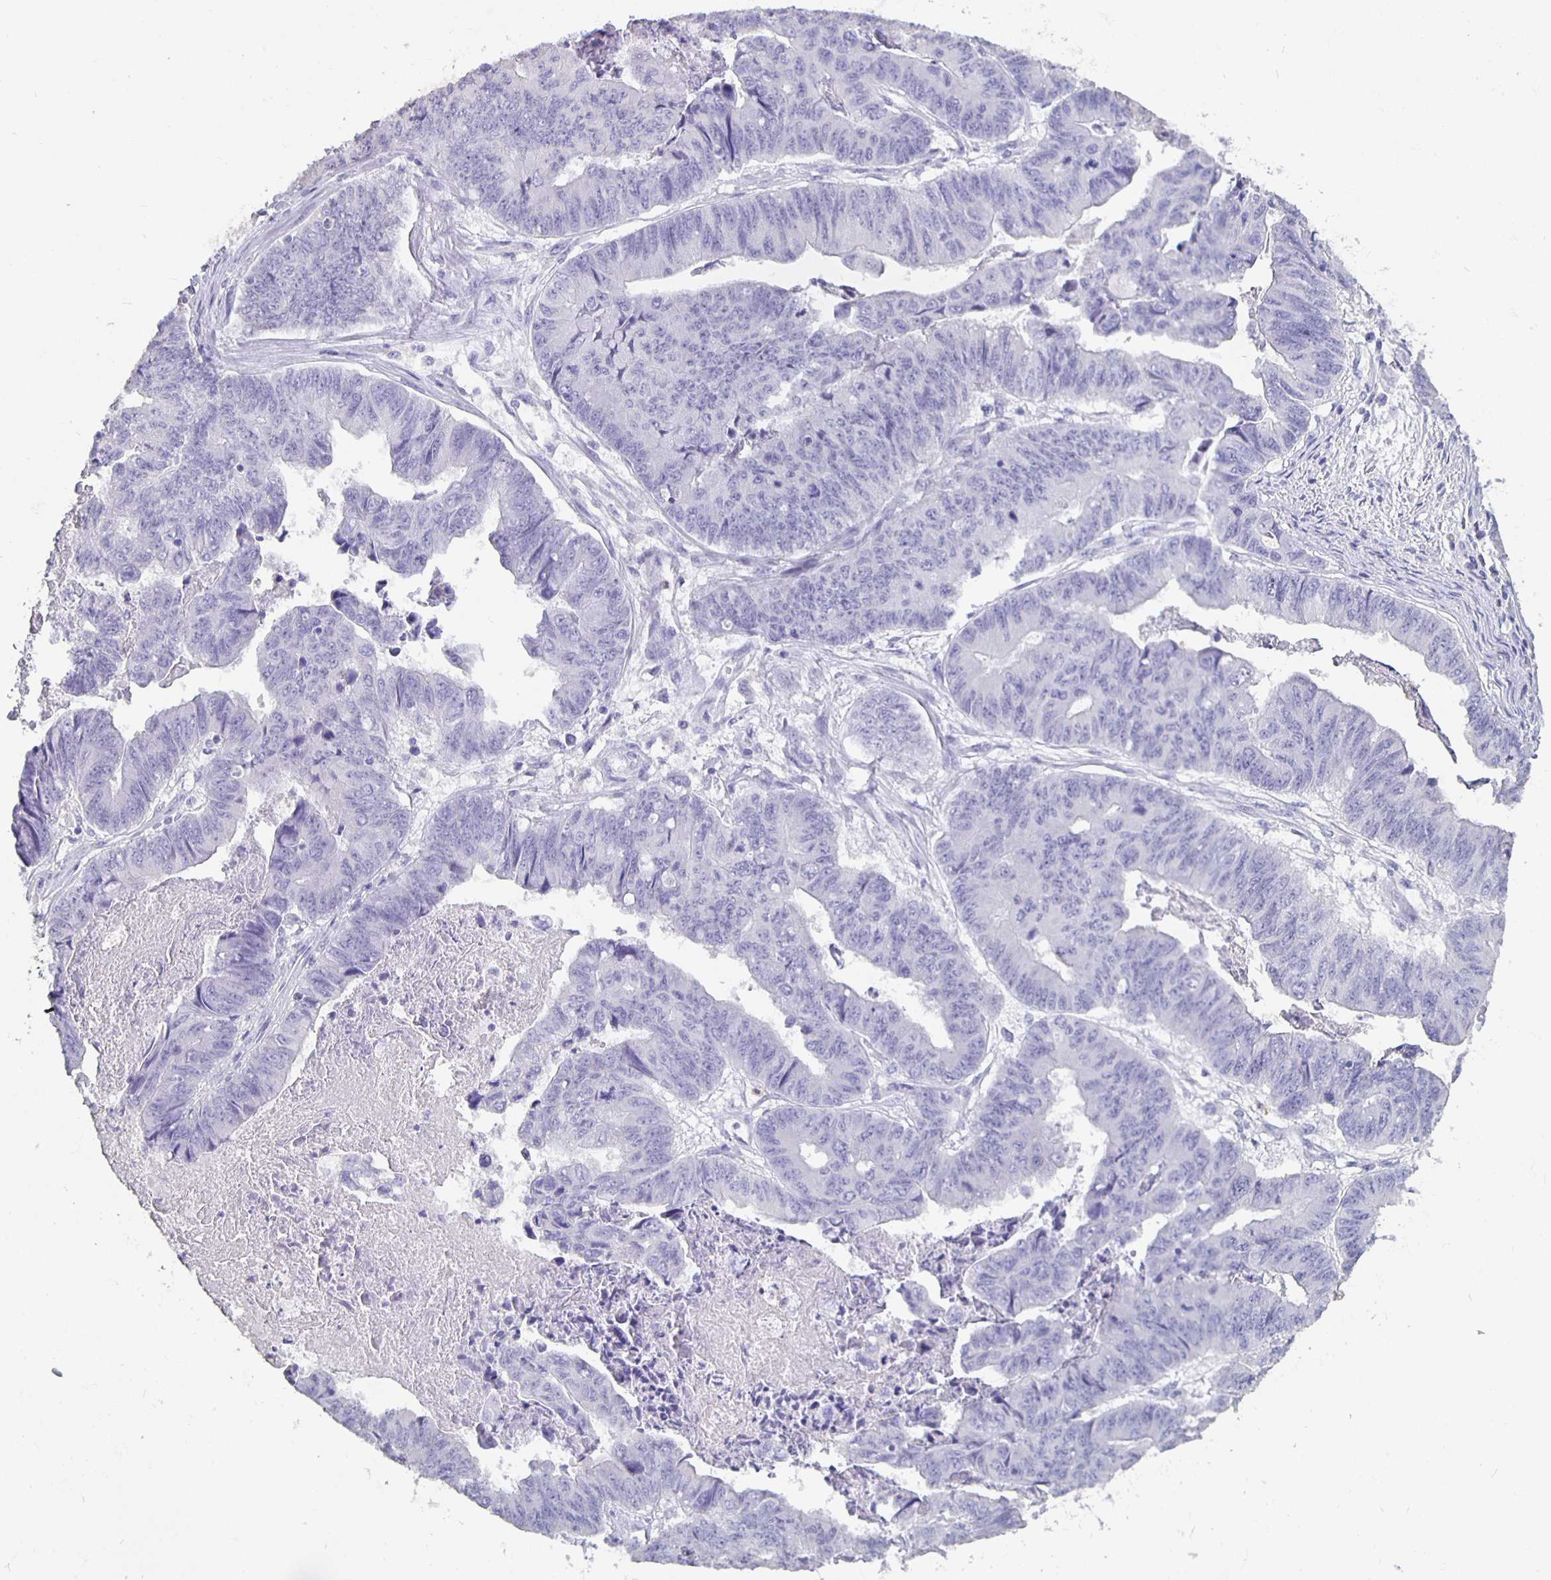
{"staining": {"intensity": "negative", "quantity": "none", "location": "none"}, "tissue": "stomach cancer", "cell_type": "Tumor cells", "image_type": "cancer", "snomed": [{"axis": "morphology", "description": "Adenocarcinoma, NOS"}, {"axis": "topography", "description": "Stomach, lower"}], "caption": "A histopathology image of stomach adenocarcinoma stained for a protein displays no brown staining in tumor cells.", "gene": "GPX4", "patient": {"sex": "male", "age": 77}}